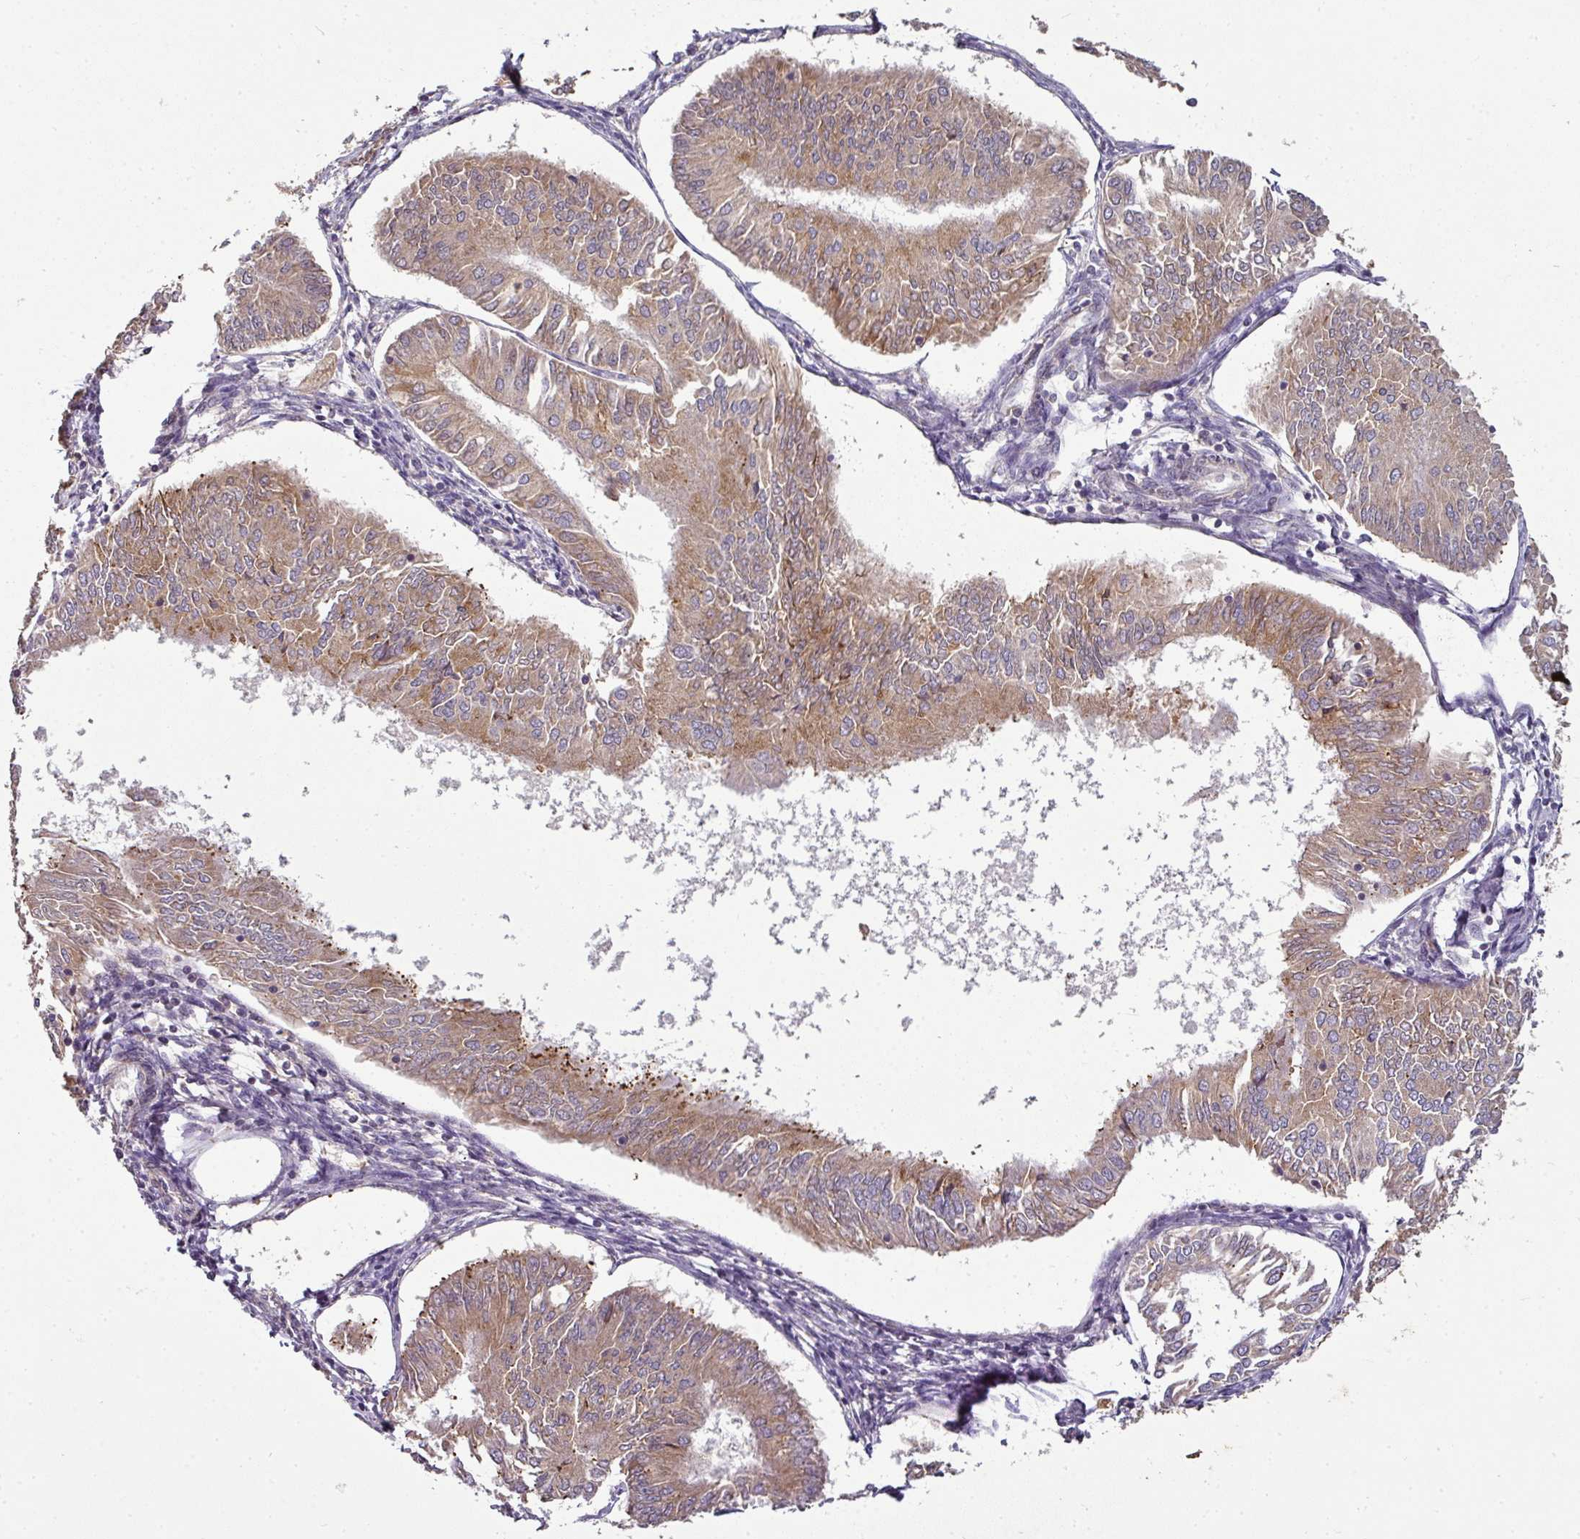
{"staining": {"intensity": "moderate", "quantity": ">75%", "location": "cytoplasmic/membranous"}, "tissue": "endometrial cancer", "cell_type": "Tumor cells", "image_type": "cancer", "snomed": [{"axis": "morphology", "description": "Adenocarcinoma, NOS"}, {"axis": "topography", "description": "Endometrium"}], "caption": "Moderate cytoplasmic/membranous protein positivity is present in about >75% of tumor cells in endometrial cancer (adenocarcinoma).", "gene": "SPCS3", "patient": {"sex": "female", "age": 58}}